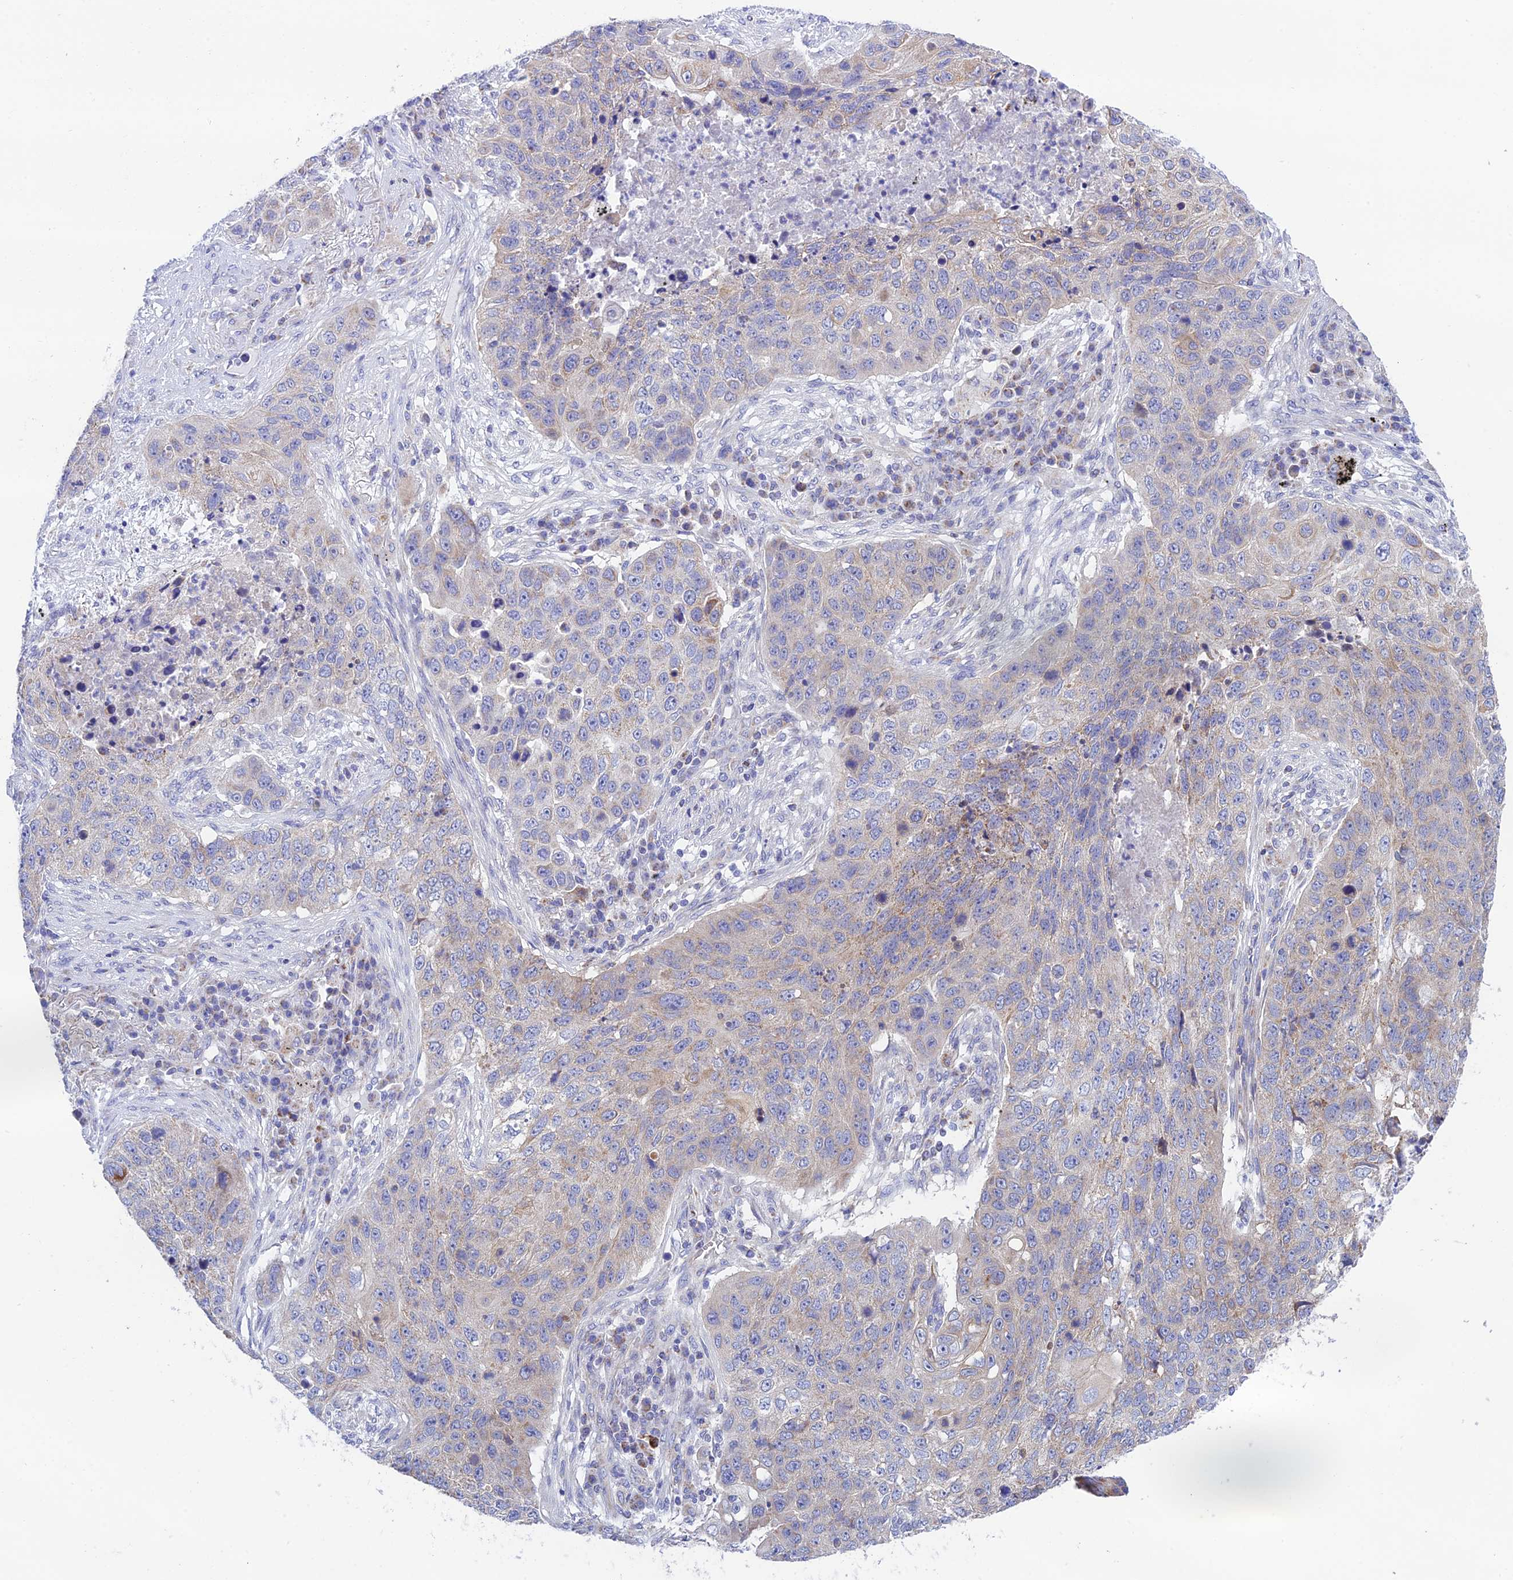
{"staining": {"intensity": "weak", "quantity": "25%-75%", "location": "cytoplasmic/membranous"}, "tissue": "lung cancer", "cell_type": "Tumor cells", "image_type": "cancer", "snomed": [{"axis": "morphology", "description": "Squamous cell carcinoma, NOS"}, {"axis": "topography", "description": "Lung"}], "caption": "A photomicrograph showing weak cytoplasmic/membranous positivity in approximately 25%-75% of tumor cells in squamous cell carcinoma (lung), as visualized by brown immunohistochemical staining.", "gene": "HSDL2", "patient": {"sex": "female", "age": 63}}